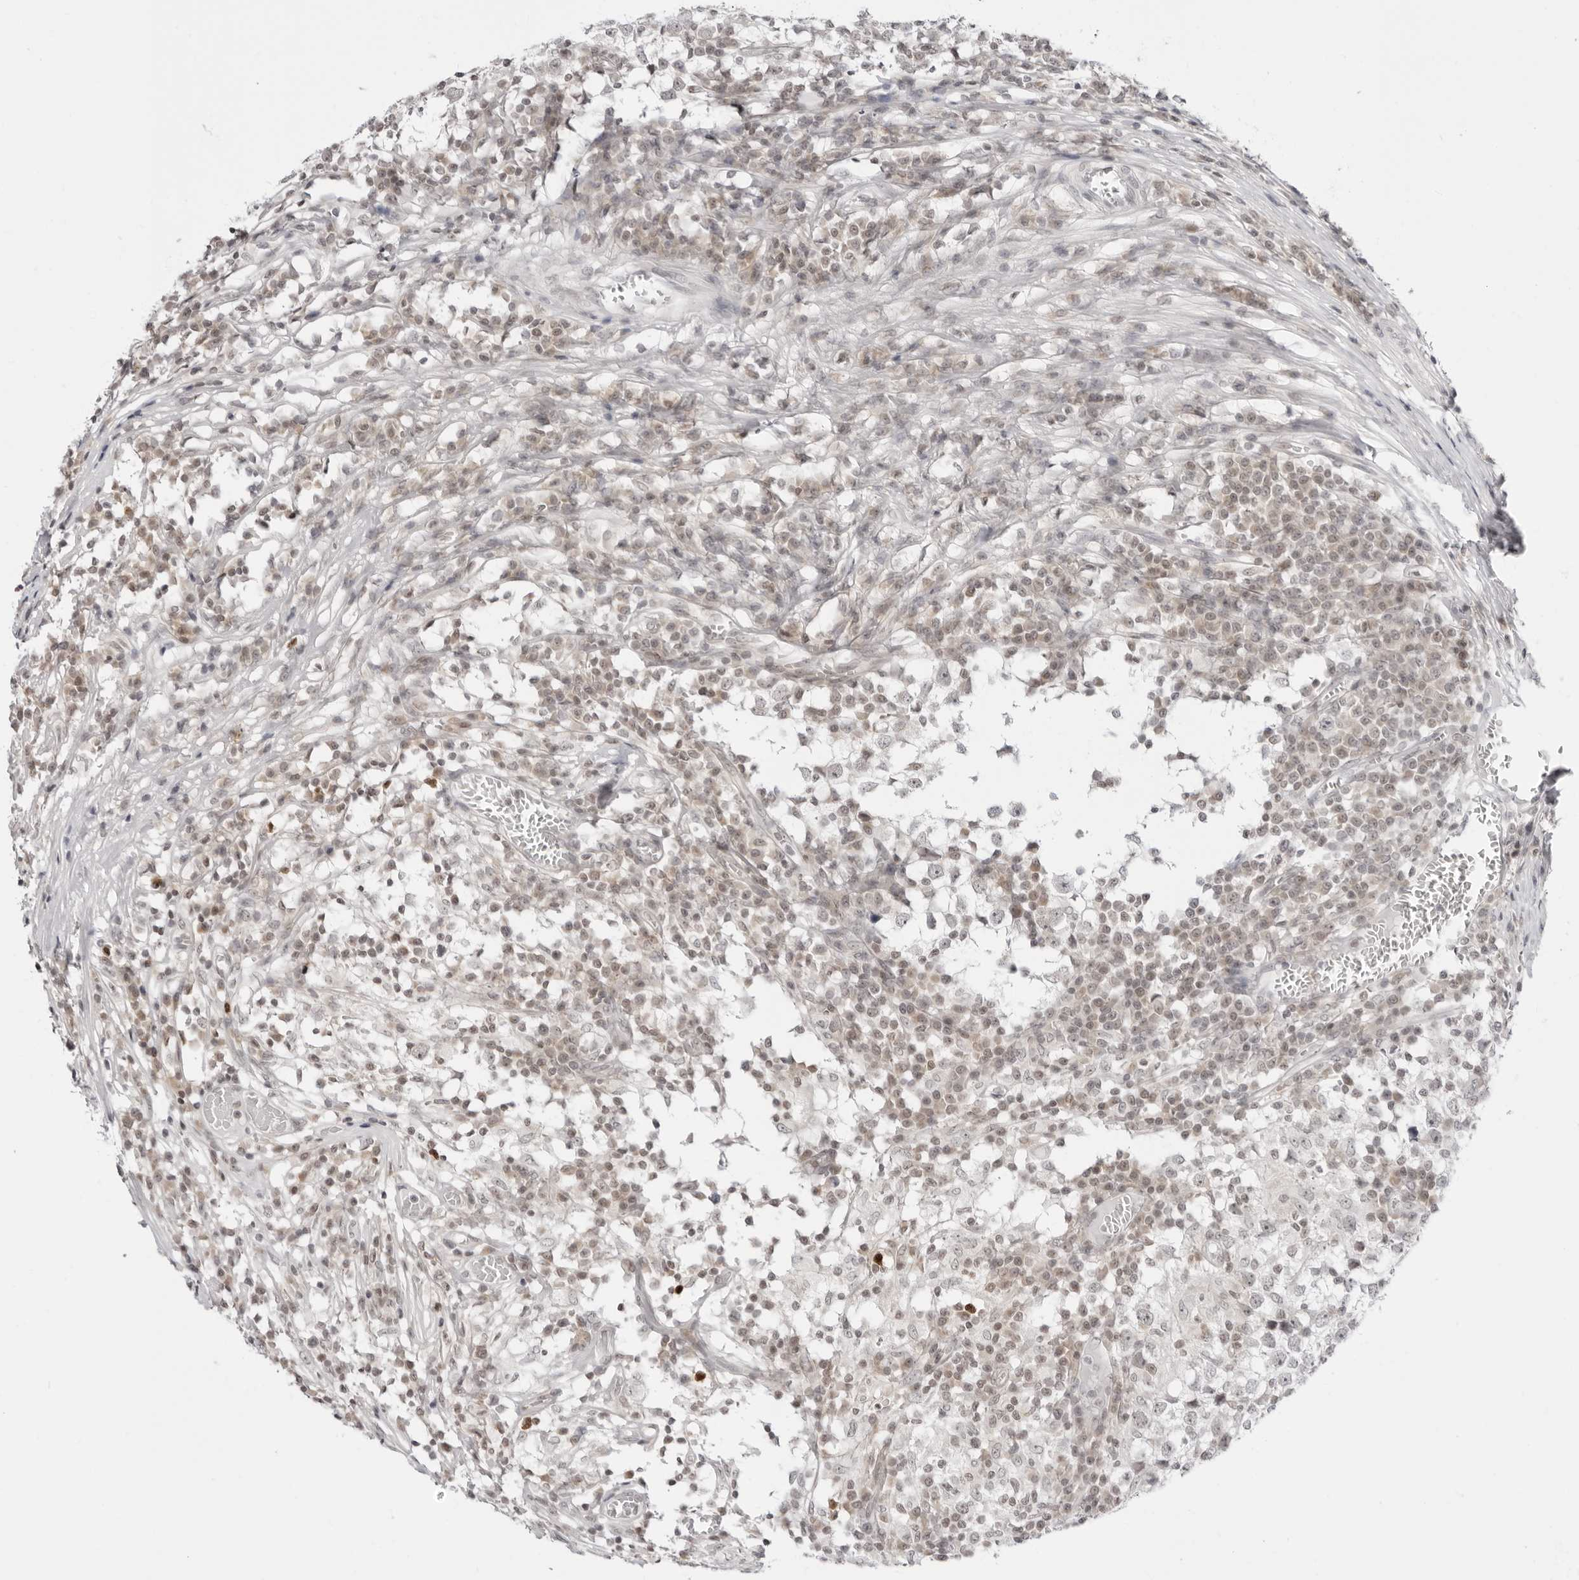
{"staining": {"intensity": "negative", "quantity": "none", "location": "none"}, "tissue": "testis cancer", "cell_type": "Tumor cells", "image_type": "cancer", "snomed": [{"axis": "morphology", "description": "Seminoma, NOS"}, {"axis": "topography", "description": "Testis"}], "caption": "The IHC micrograph has no significant expression in tumor cells of seminoma (testis) tissue.", "gene": "PPP2R5C", "patient": {"sex": "male", "age": 65}}